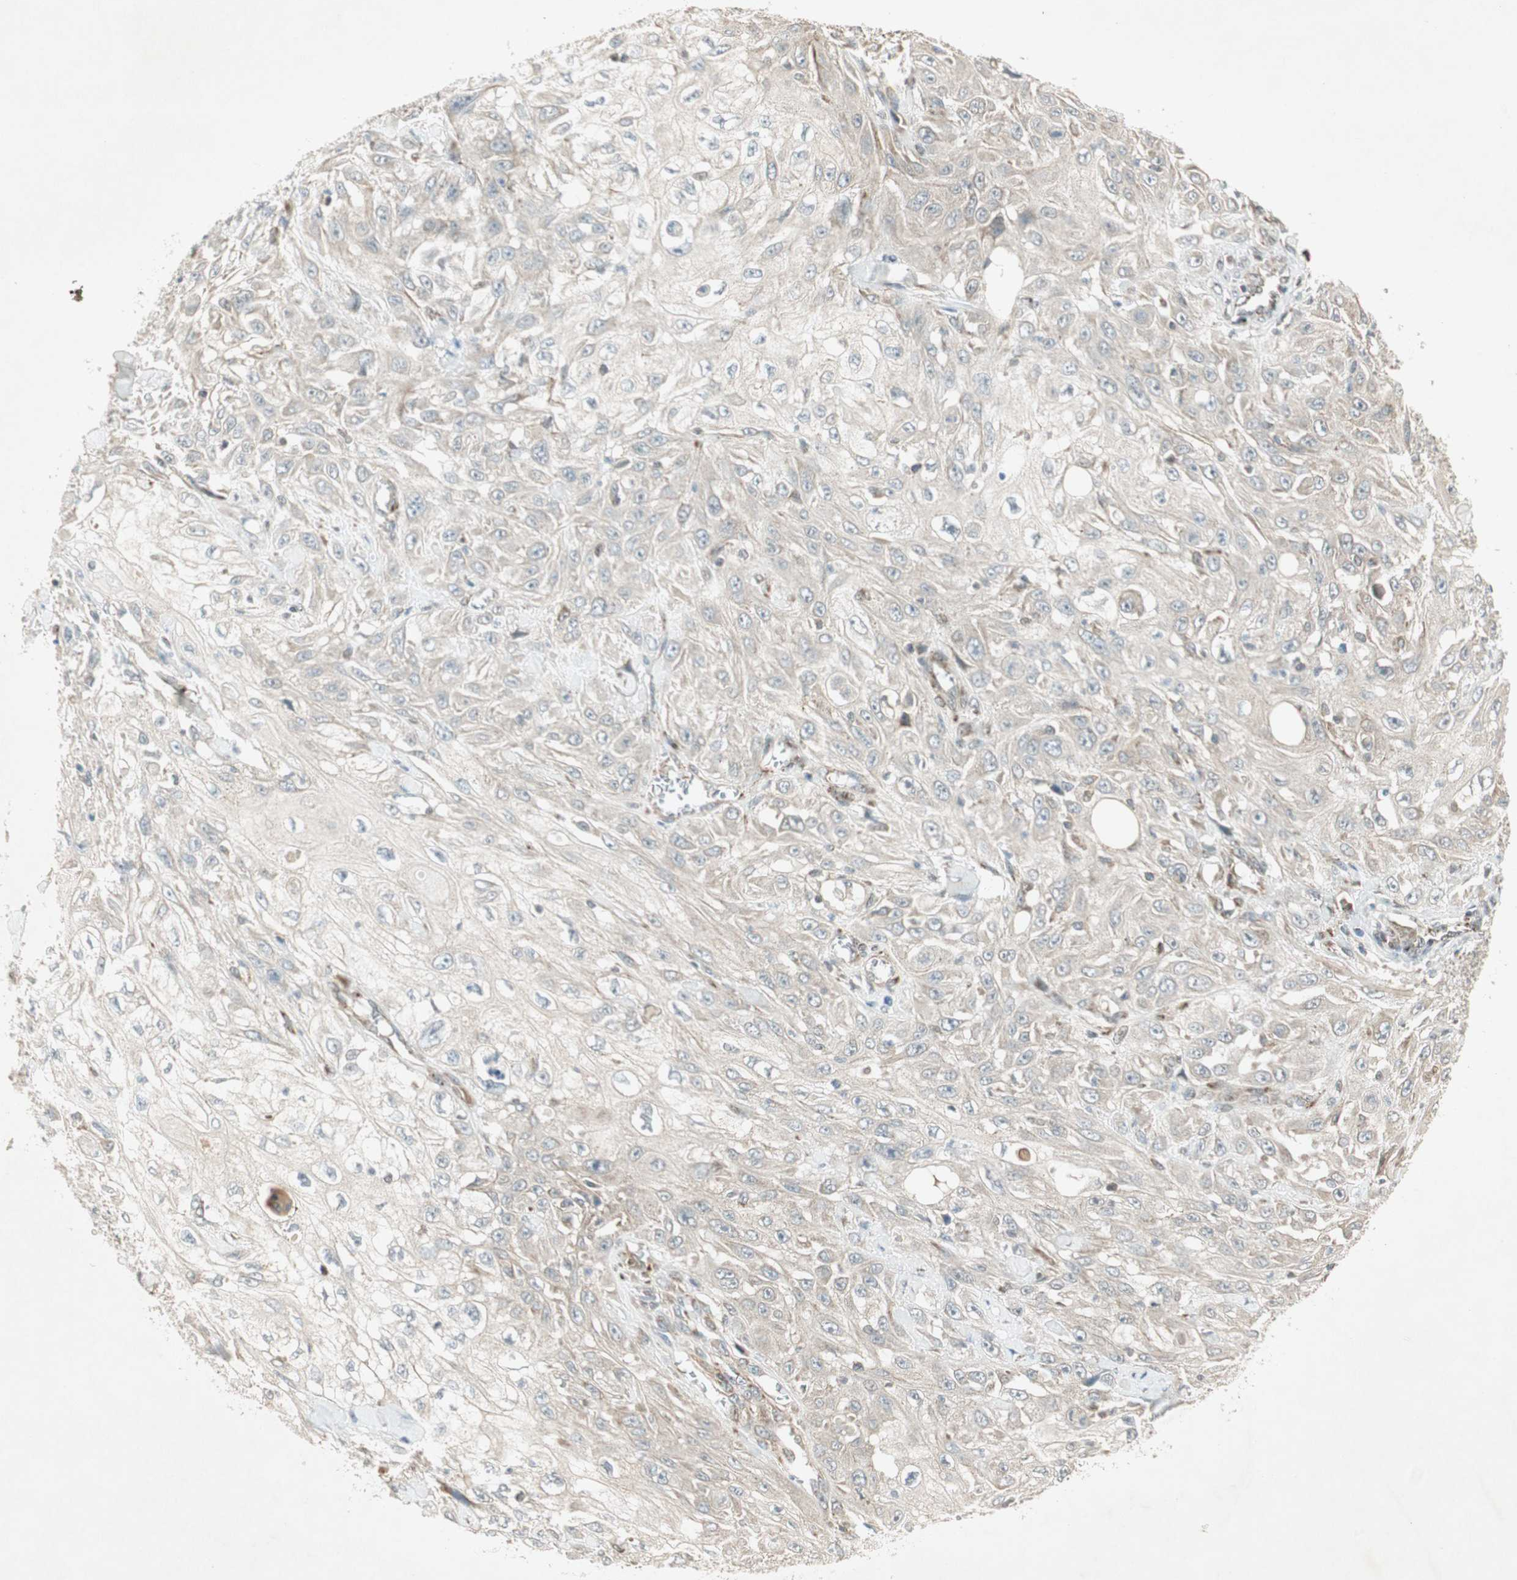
{"staining": {"intensity": "negative", "quantity": "none", "location": "none"}, "tissue": "skin cancer", "cell_type": "Tumor cells", "image_type": "cancer", "snomed": [{"axis": "morphology", "description": "Squamous cell carcinoma, NOS"}, {"axis": "morphology", "description": "Squamous cell carcinoma, metastatic, NOS"}, {"axis": "topography", "description": "Skin"}, {"axis": "topography", "description": "Lymph node"}], "caption": "This photomicrograph is of skin cancer (squamous cell carcinoma) stained with immunohistochemistry to label a protein in brown with the nuclei are counter-stained blue. There is no expression in tumor cells.", "gene": "USP2", "patient": {"sex": "male", "age": 75}}